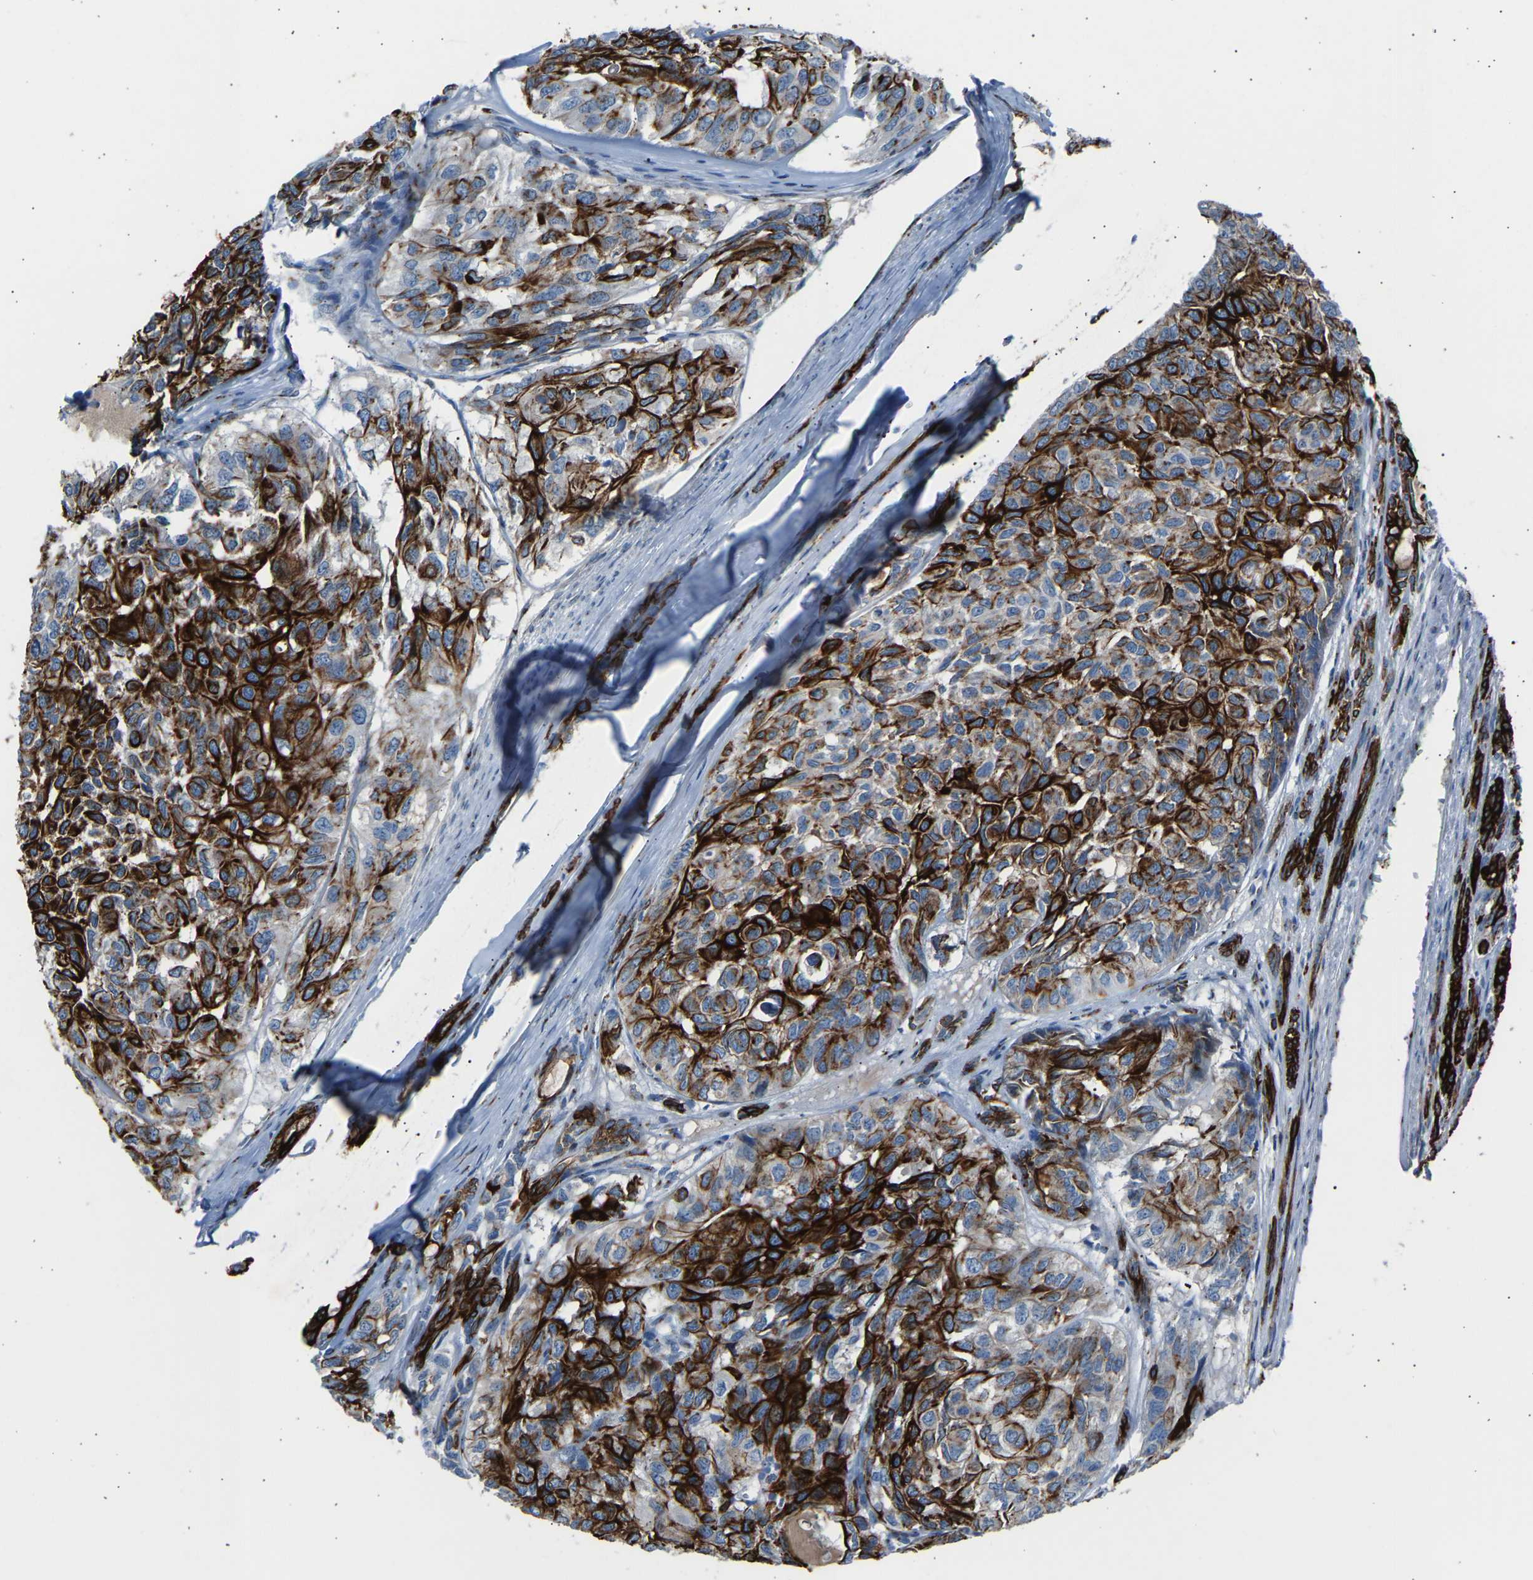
{"staining": {"intensity": "strong", "quantity": ">75%", "location": "cytoplasmic/membranous"}, "tissue": "head and neck cancer", "cell_type": "Tumor cells", "image_type": "cancer", "snomed": [{"axis": "morphology", "description": "Adenocarcinoma, NOS"}, {"axis": "topography", "description": "Salivary gland, NOS"}, {"axis": "topography", "description": "Head-Neck"}], "caption": "Immunohistochemical staining of human head and neck adenocarcinoma shows high levels of strong cytoplasmic/membranous positivity in approximately >75% of tumor cells. Ihc stains the protein of interest in brown and the nuclei are stained blue.", "gene": "CYREN", "patient": {"sex": "female", "age": 76}}